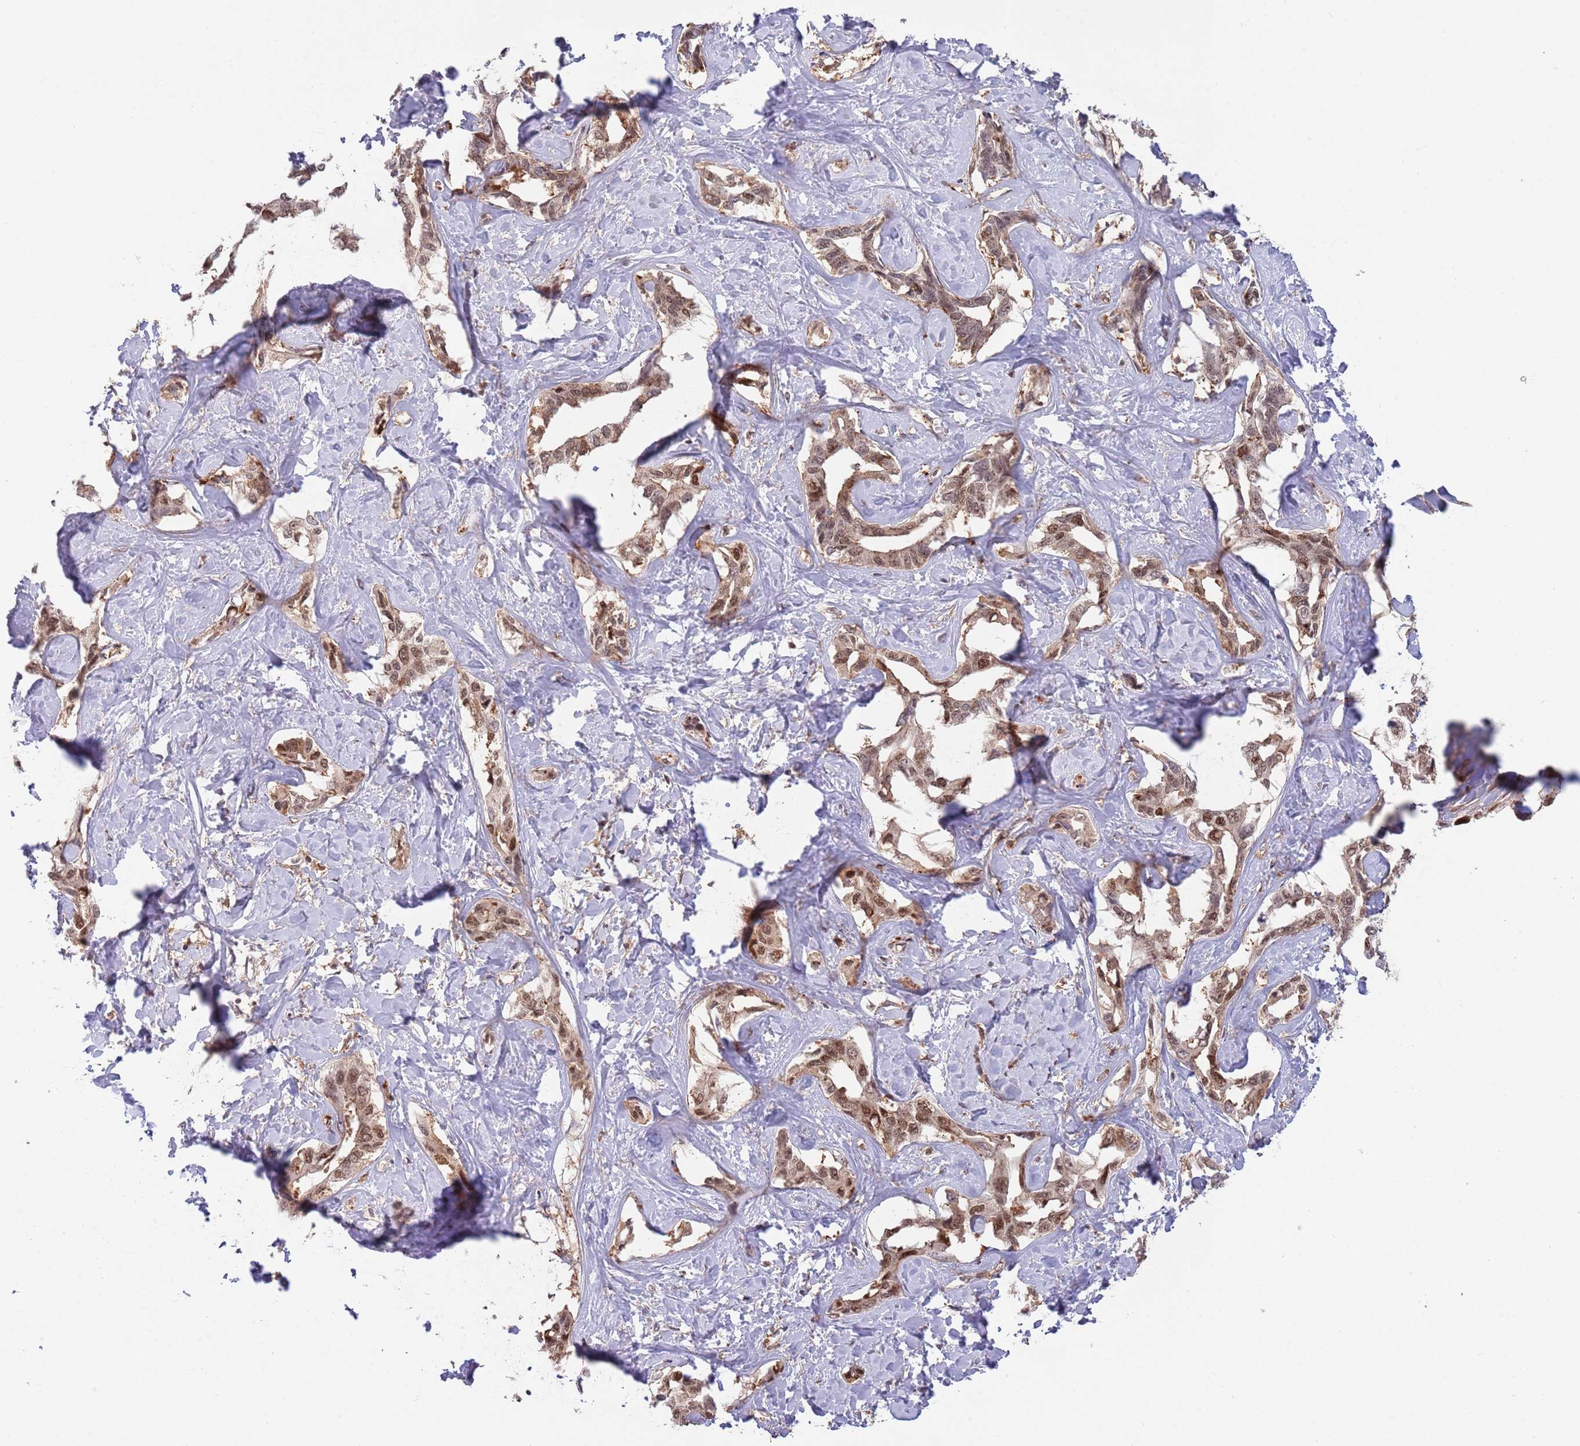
{"staining": {"intensity": "moderate", "quantity": "25%-75%", "location": "nuclear"}, "tissue": "liver cancer", "cell_type": "Tumor cells", "image_type": "cancer", "snomed": [{"axis": "morphology", "description": "Cholangiocarcinoma"}, {"axis": "topography", "description": "Liver"}], "caption": "High-power microscopy captured an IHC micrograph of liver cancer, revealing moderate nuclear staining in about 25%-75% of tumor cells.", "gene": "SALL1", "patient": {"sex": "male", "age": 59}}